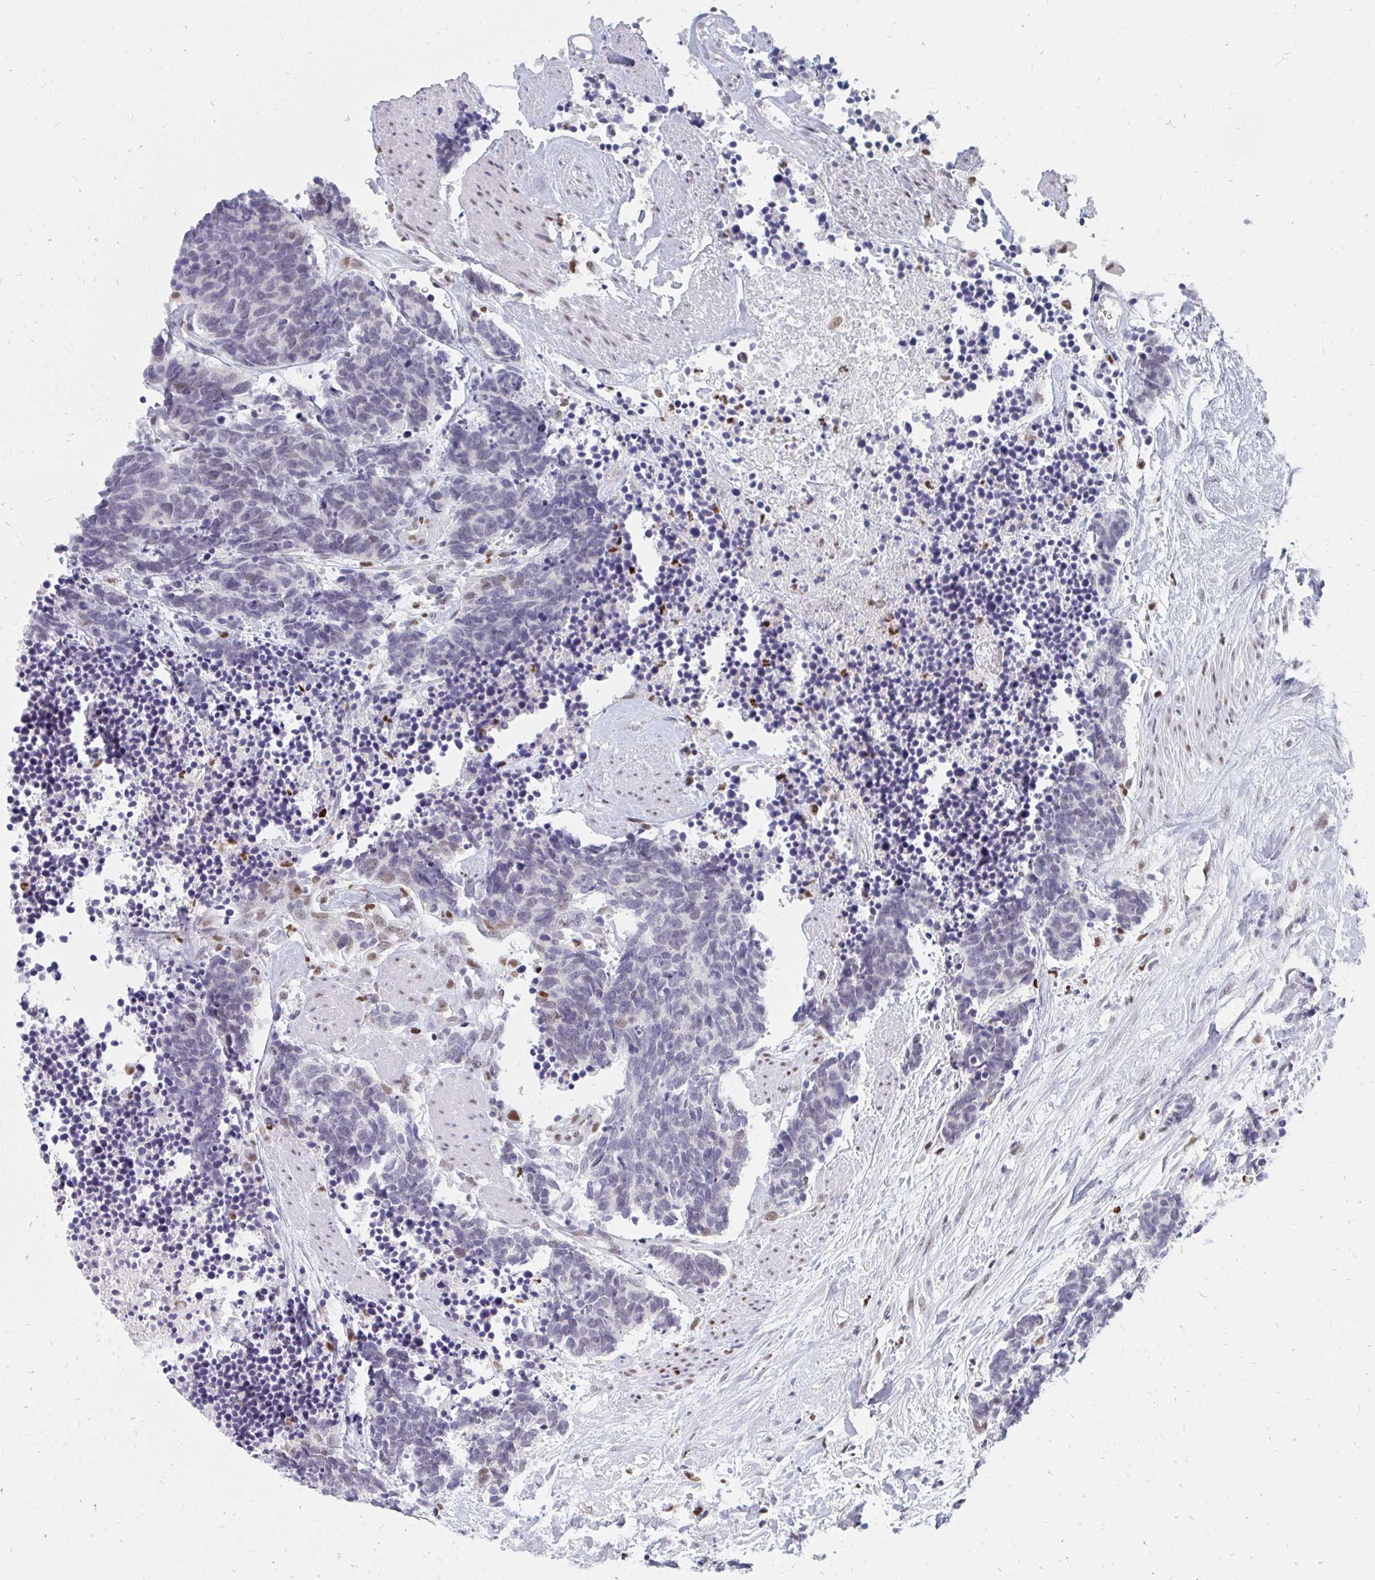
{"staining": {"intensity": "negative", "quantity": "none", "location": "none"}, "tissue": "carcinoid", "cell_type": "Tumor cells", "image_type": "cancer", "snomed": [{"axis": "morphology", "description": "Carcinoma, NOS"}, {"axis": "morphology", "description": "Carcinoid, malignant, NOS"}, {"axis": "topography", "description": "Prostate"}], "caption": "A high-resolution photomicrograph shows immunohistochemistry staining of carcinoma, which reveals no significant staining in tumor cells.", "gene": "PLK3", "patient": {"sex": "male", "age": 57}}